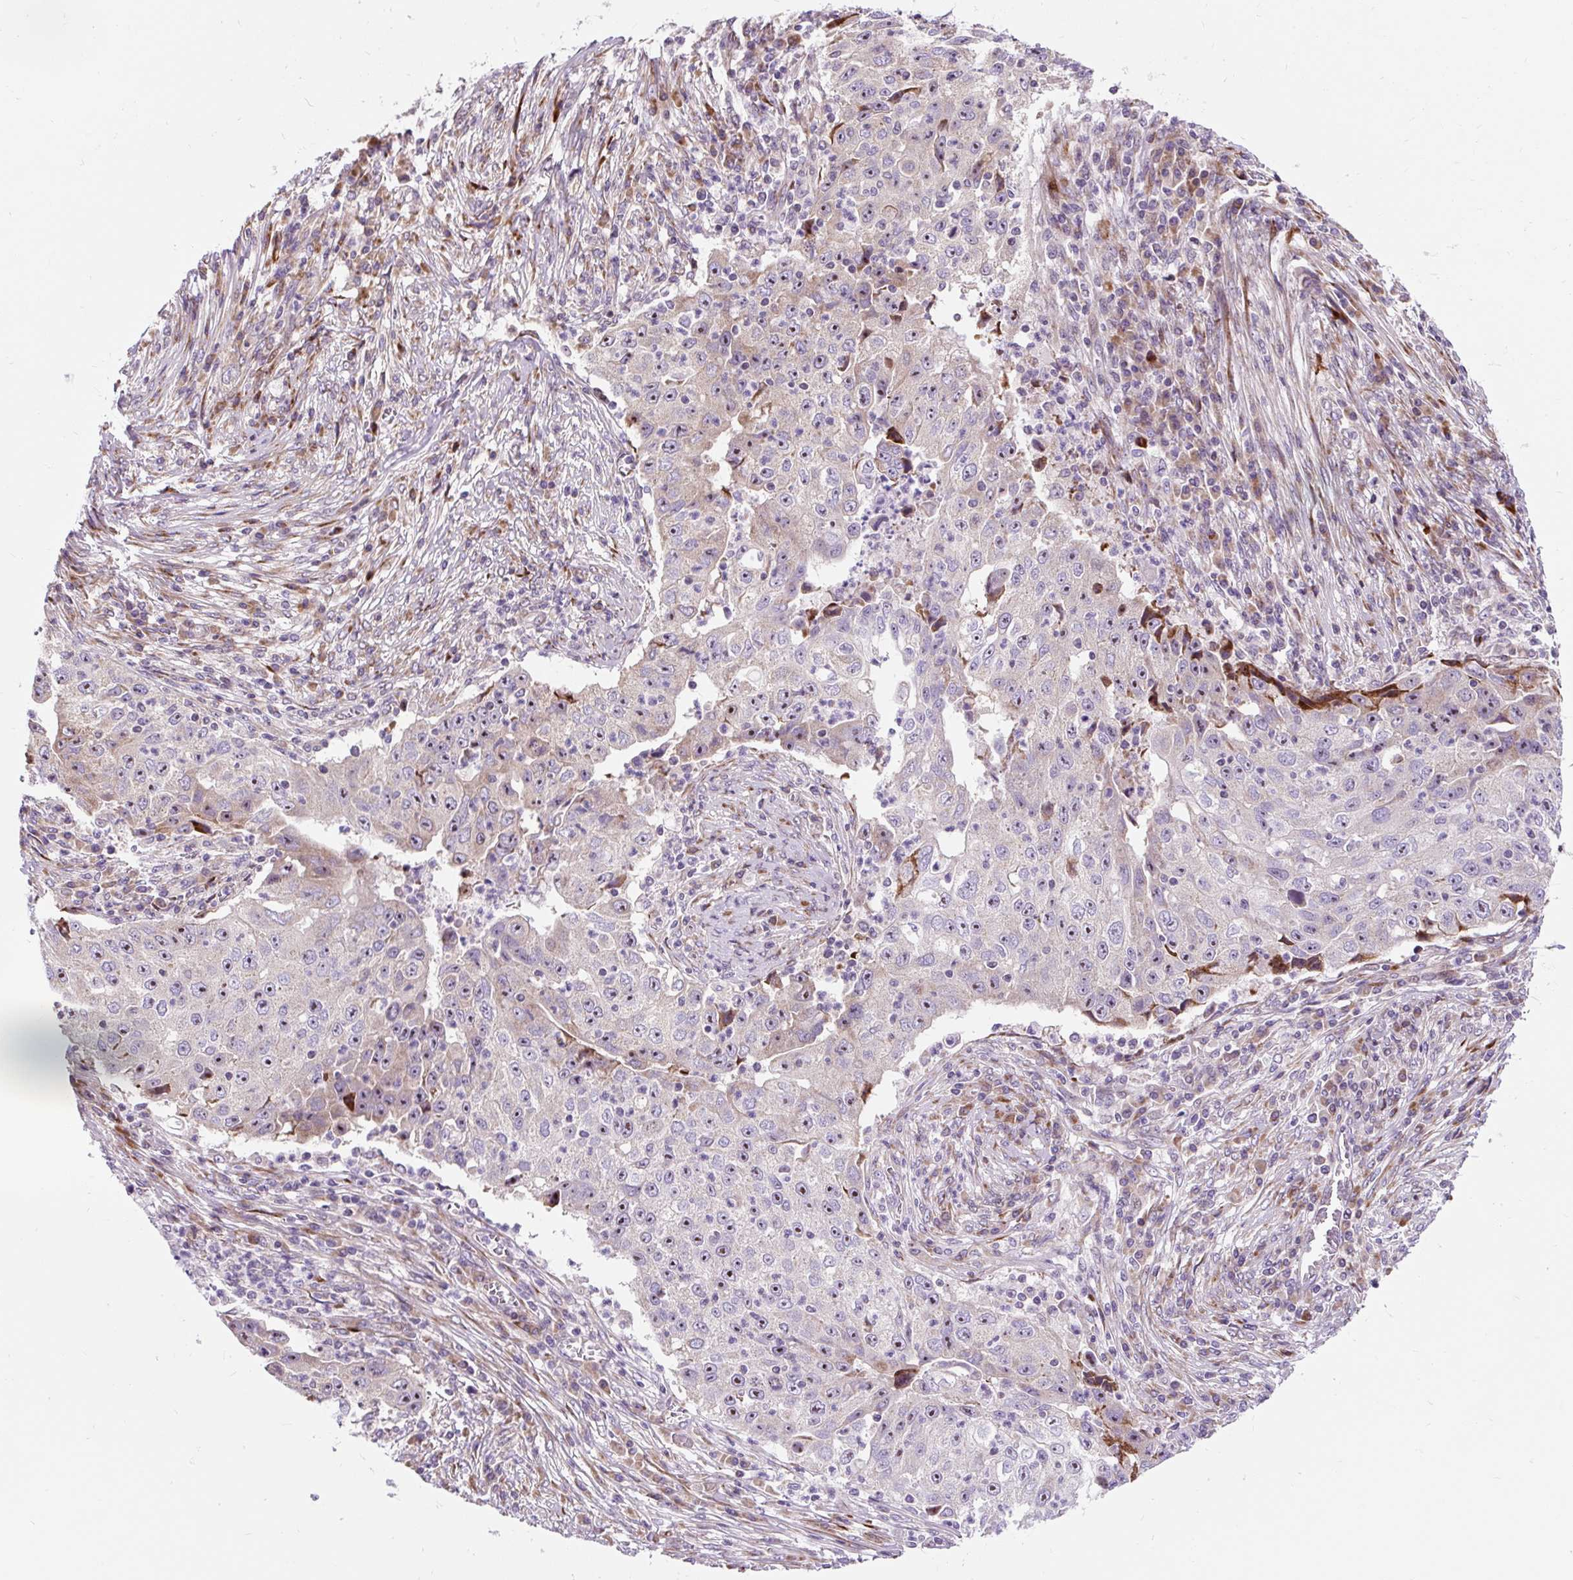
{"staining": {"intensity": "weak", "quantity": "25%-75%", "location": "nuclear"}, "tissue": "lung cancer", "cell_type": "Tumor cells", "image_type": "cancer", "snomed": [{"axis": "morphology", "description": "Squamous cell carcinoma, NOS"}, {"axis": "topography", "description": "Lung"}], "caption": "IHC of lung squamous cell carcinoma reveals low levels of weak nuclear staining in approximately 25%-75% of tumor cells.", "gene": "CISD3", "patient": {"sex": "male", "age": 64}}